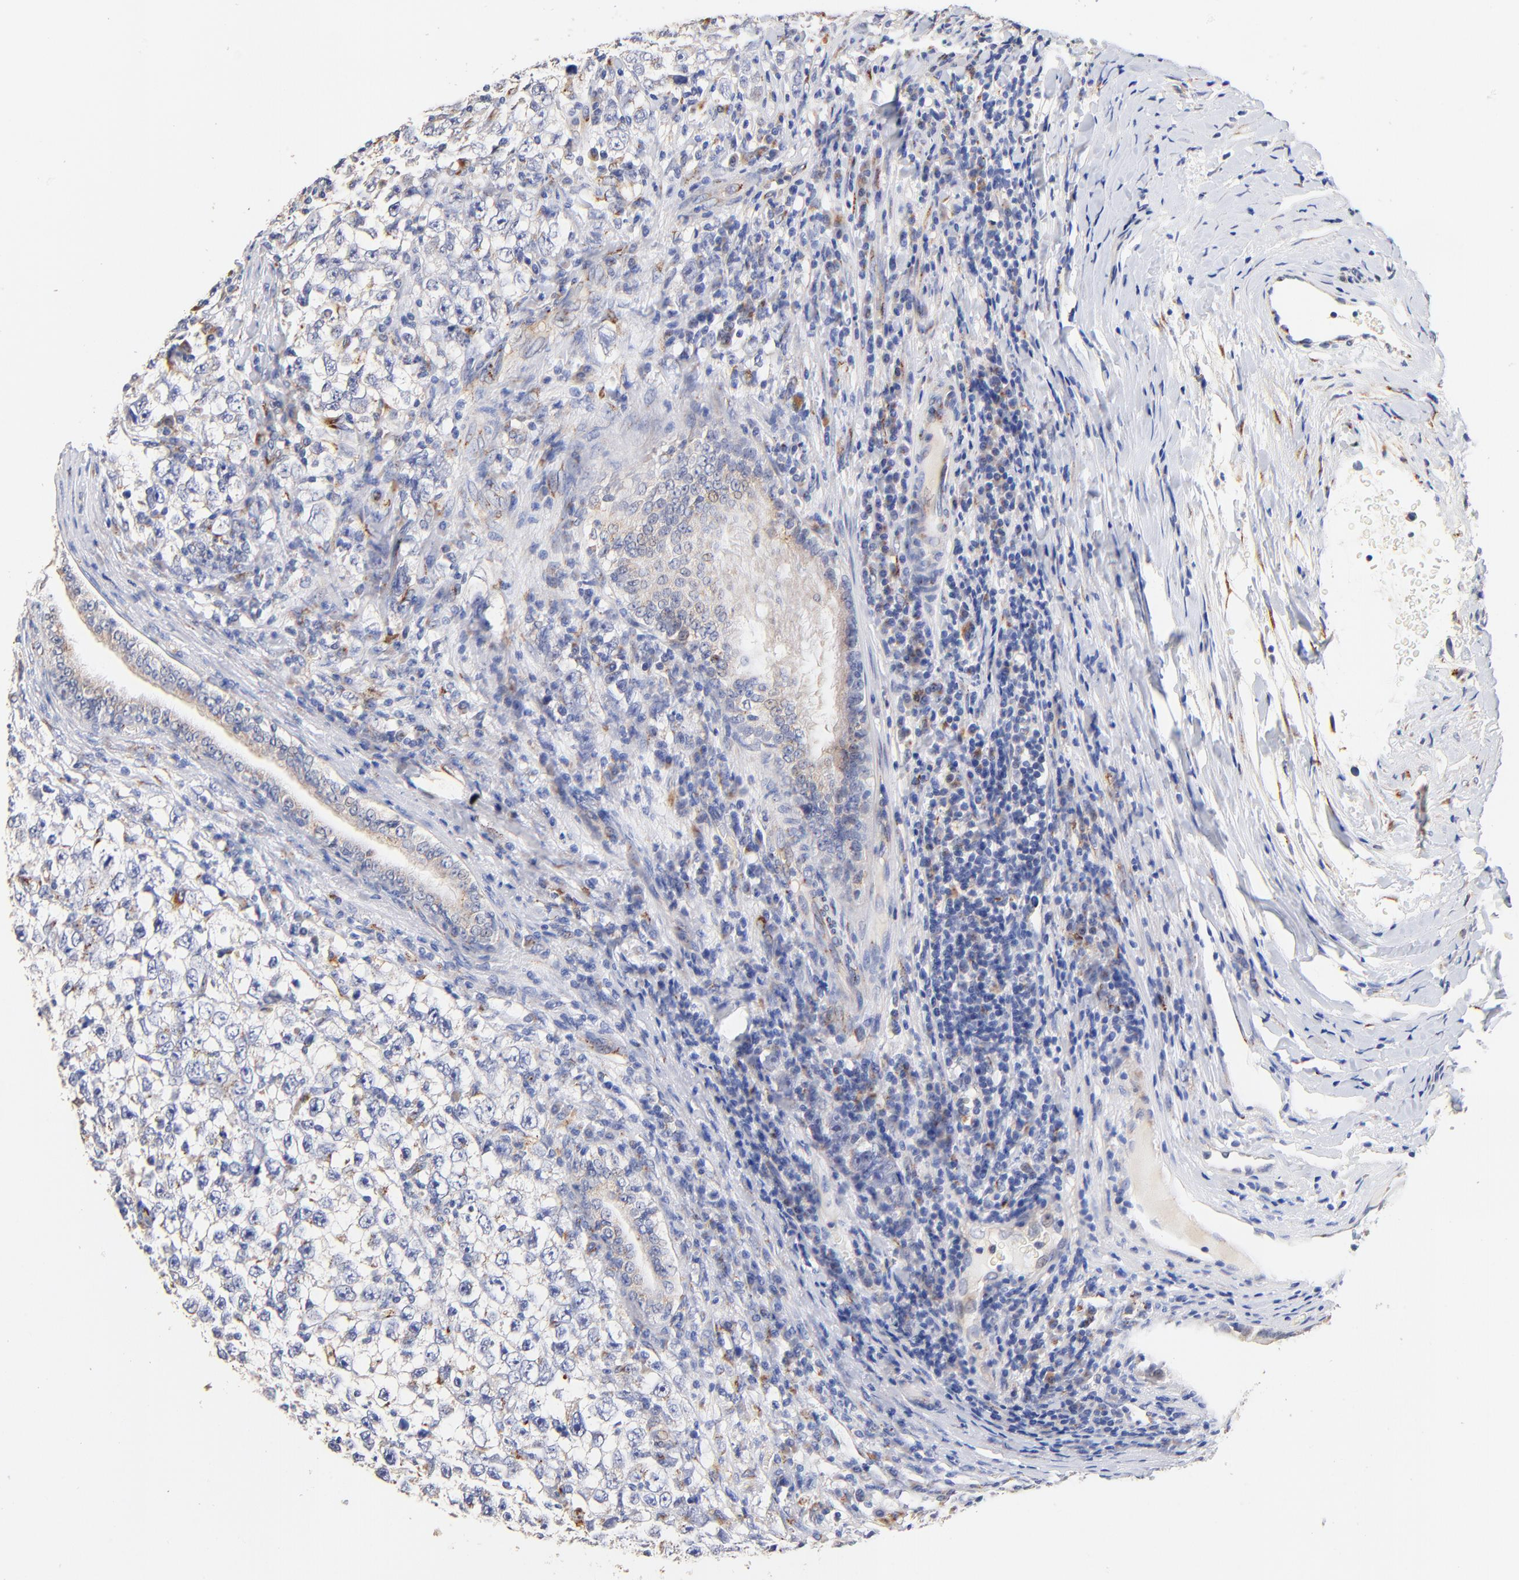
{"staining": {"intensity": "negative", "quantity": "none", "location": "none"}, "tissue": "testis cancer", "cell_type": "Tumor cells", "image_type": "cancer", "snomed": [{"axis": "morphology", "description": "Seminoma, NOS"}, {"axis": "morphology", "description": "Carcinoma, Embryonal, NOS"}, {"axis": "topography", "description": "Testis"}], "caption": "Immunohistochemical staining of human seminoma (testis) shows no significant expression in tumor cells.", "gene": "FMNL3", "patient": {"sex": "male", "age": 30}}